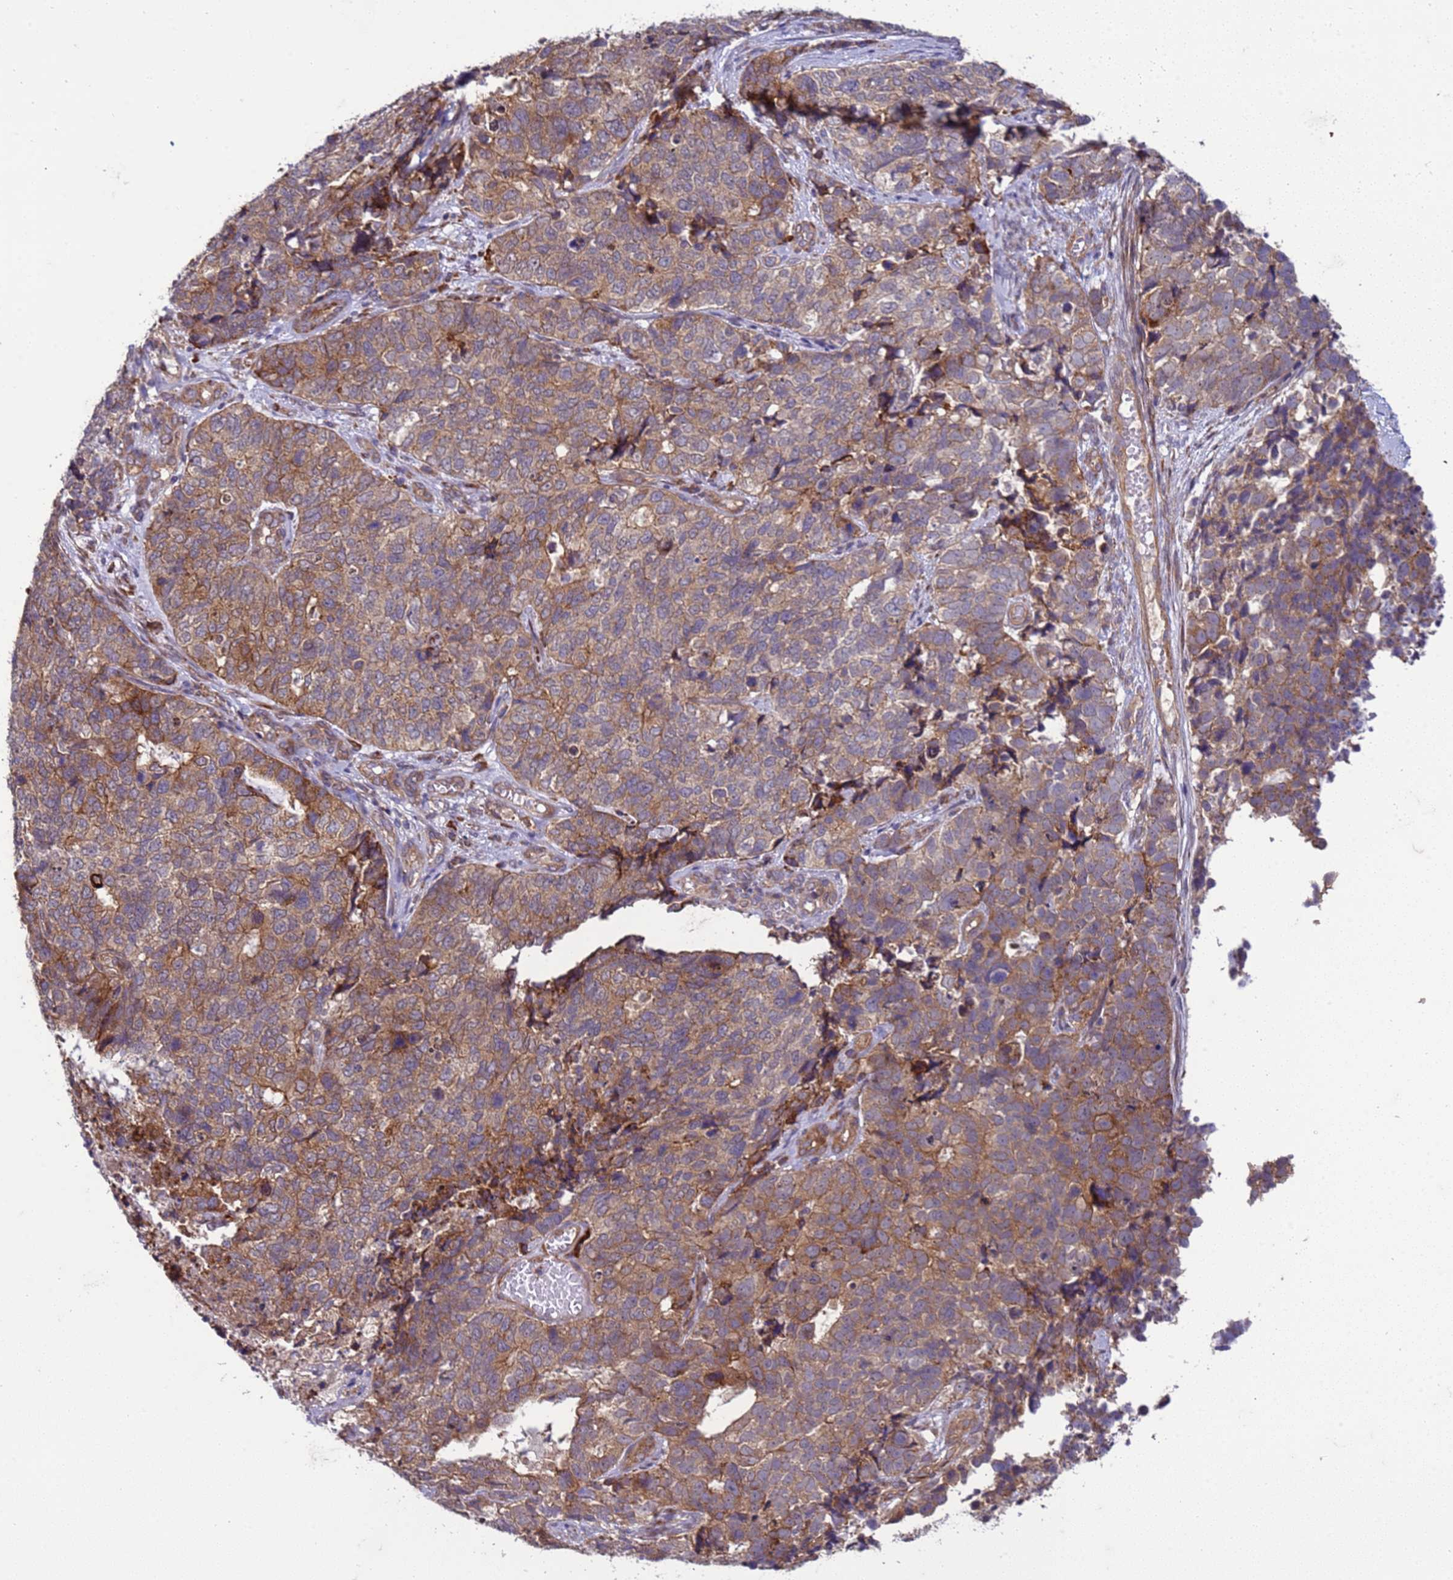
{"staining": {"intensity": "moderate", "quantity": ">75%", "location": "cytoplasmic/membranous"}, "tissue": "cervical cancer", "cell_type": "Tumor cells", "image_type": "cancer", "snomed": [{"axis": "morphology", "description": "Squamous cell carcinoma, NOS"}, {"axis": "topography", "description": "Cervix"}], "caption": "Squamous cell carcinoma (cervical) tissue exhibits moderate cytoplasmic/membranous positivity in approximately >75% of tumor cells, visualized by immunohistochemistry.", "gene": "GEN1", "patient": {"sex": "female", "age": 63}}